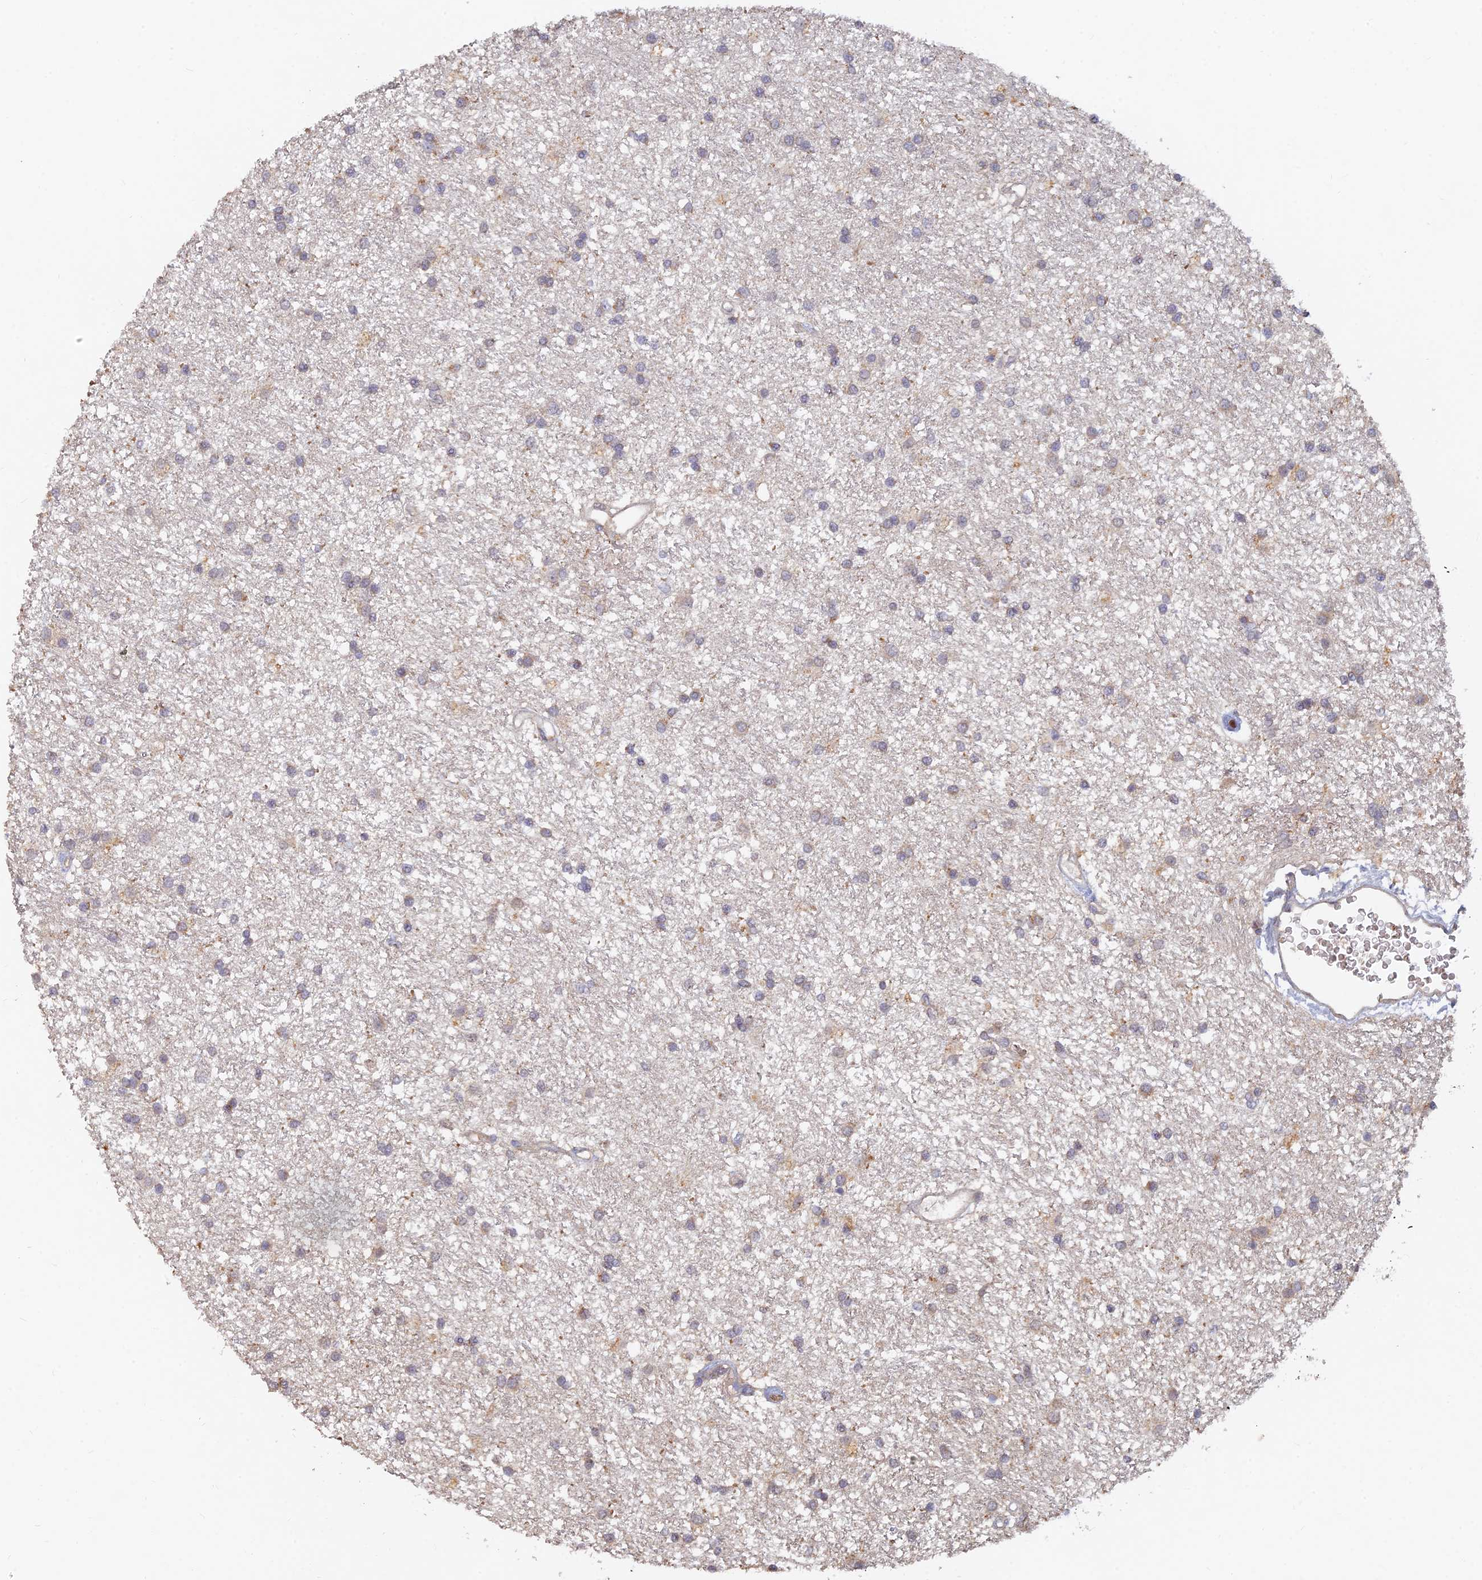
{"staining": {"intensity": "weak", "quantity": "<25%", "location": "cytoplasmic/membranous"}, "tissue": "glioma", "cell_type": "Tumor cells", "image_type": "cancer", "snomed": [{"axis": "morphology", "description": "Glioma, malignant, High grade"}, {"axis": "topography", "description": "Brain"}], "caption": "Malignant glioma (high-grade) was stained to show a protein in brown. There is no significant positivity in tumor cells. (Stains: DAB (3,3'-diaminobenzidine) IHC with hematoxylin counter stain, Microscopy: brightfield microscopy at high magnification).", "gene": "ARRDC1", "patient": {"sex": "male", "age": 77}}